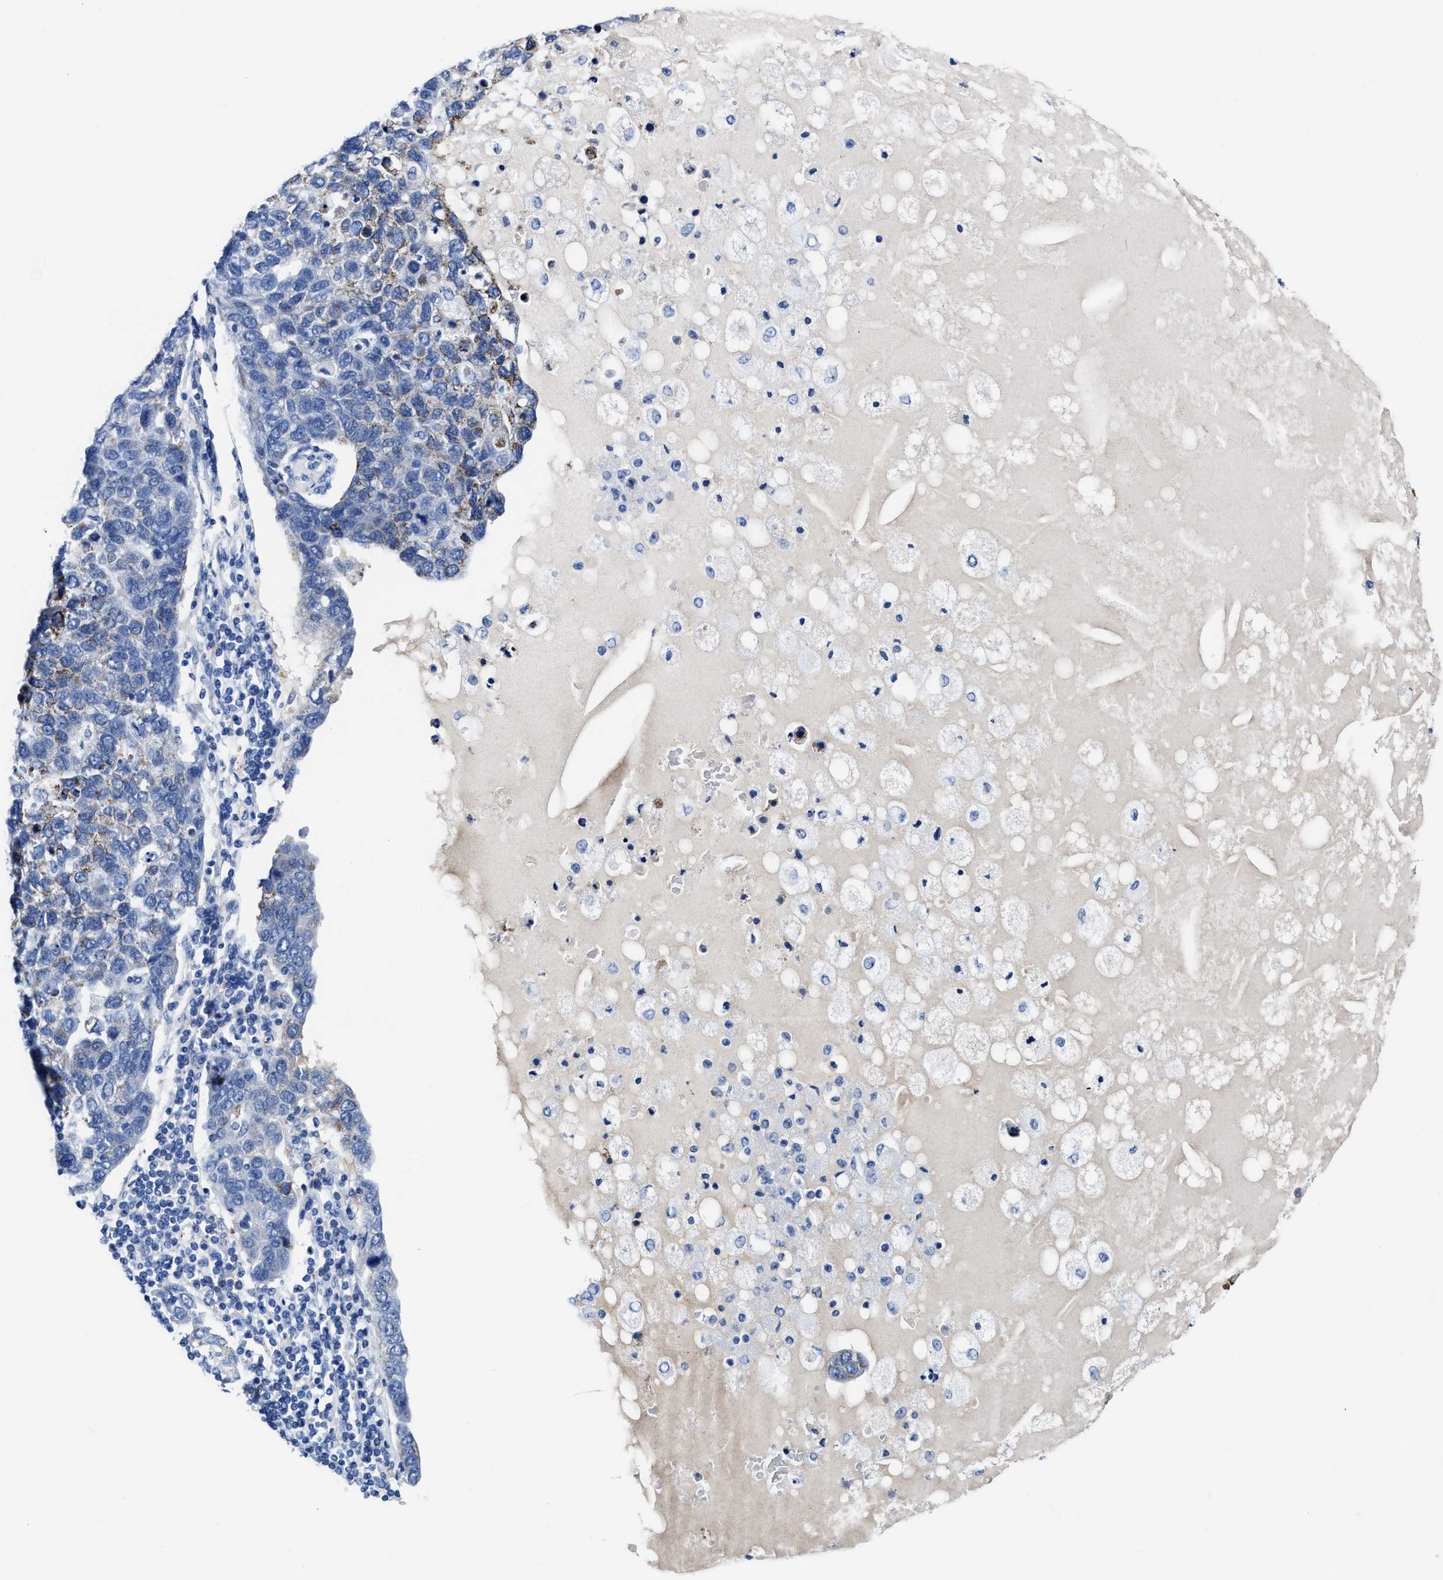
{"staining": {"intensity": "negative", "quantity": "none", "location": "none"}, "tissue": "pancreatic cancer", "cell_type": "Tumor cells", "image_type": "cancer", "snomed": [{"axis": "morphology", "description": "Adenocarcinoma, NOS"}, {"axis": "topography", "description": "Pancreas"}], "caption": "Immunohistochemical staining of human pancreatic adenocarcinoma demonstrates no significant positivity in tumor cells.", "gene": "KCNMB3", "patient": {"sex": "female", "age": 61}}